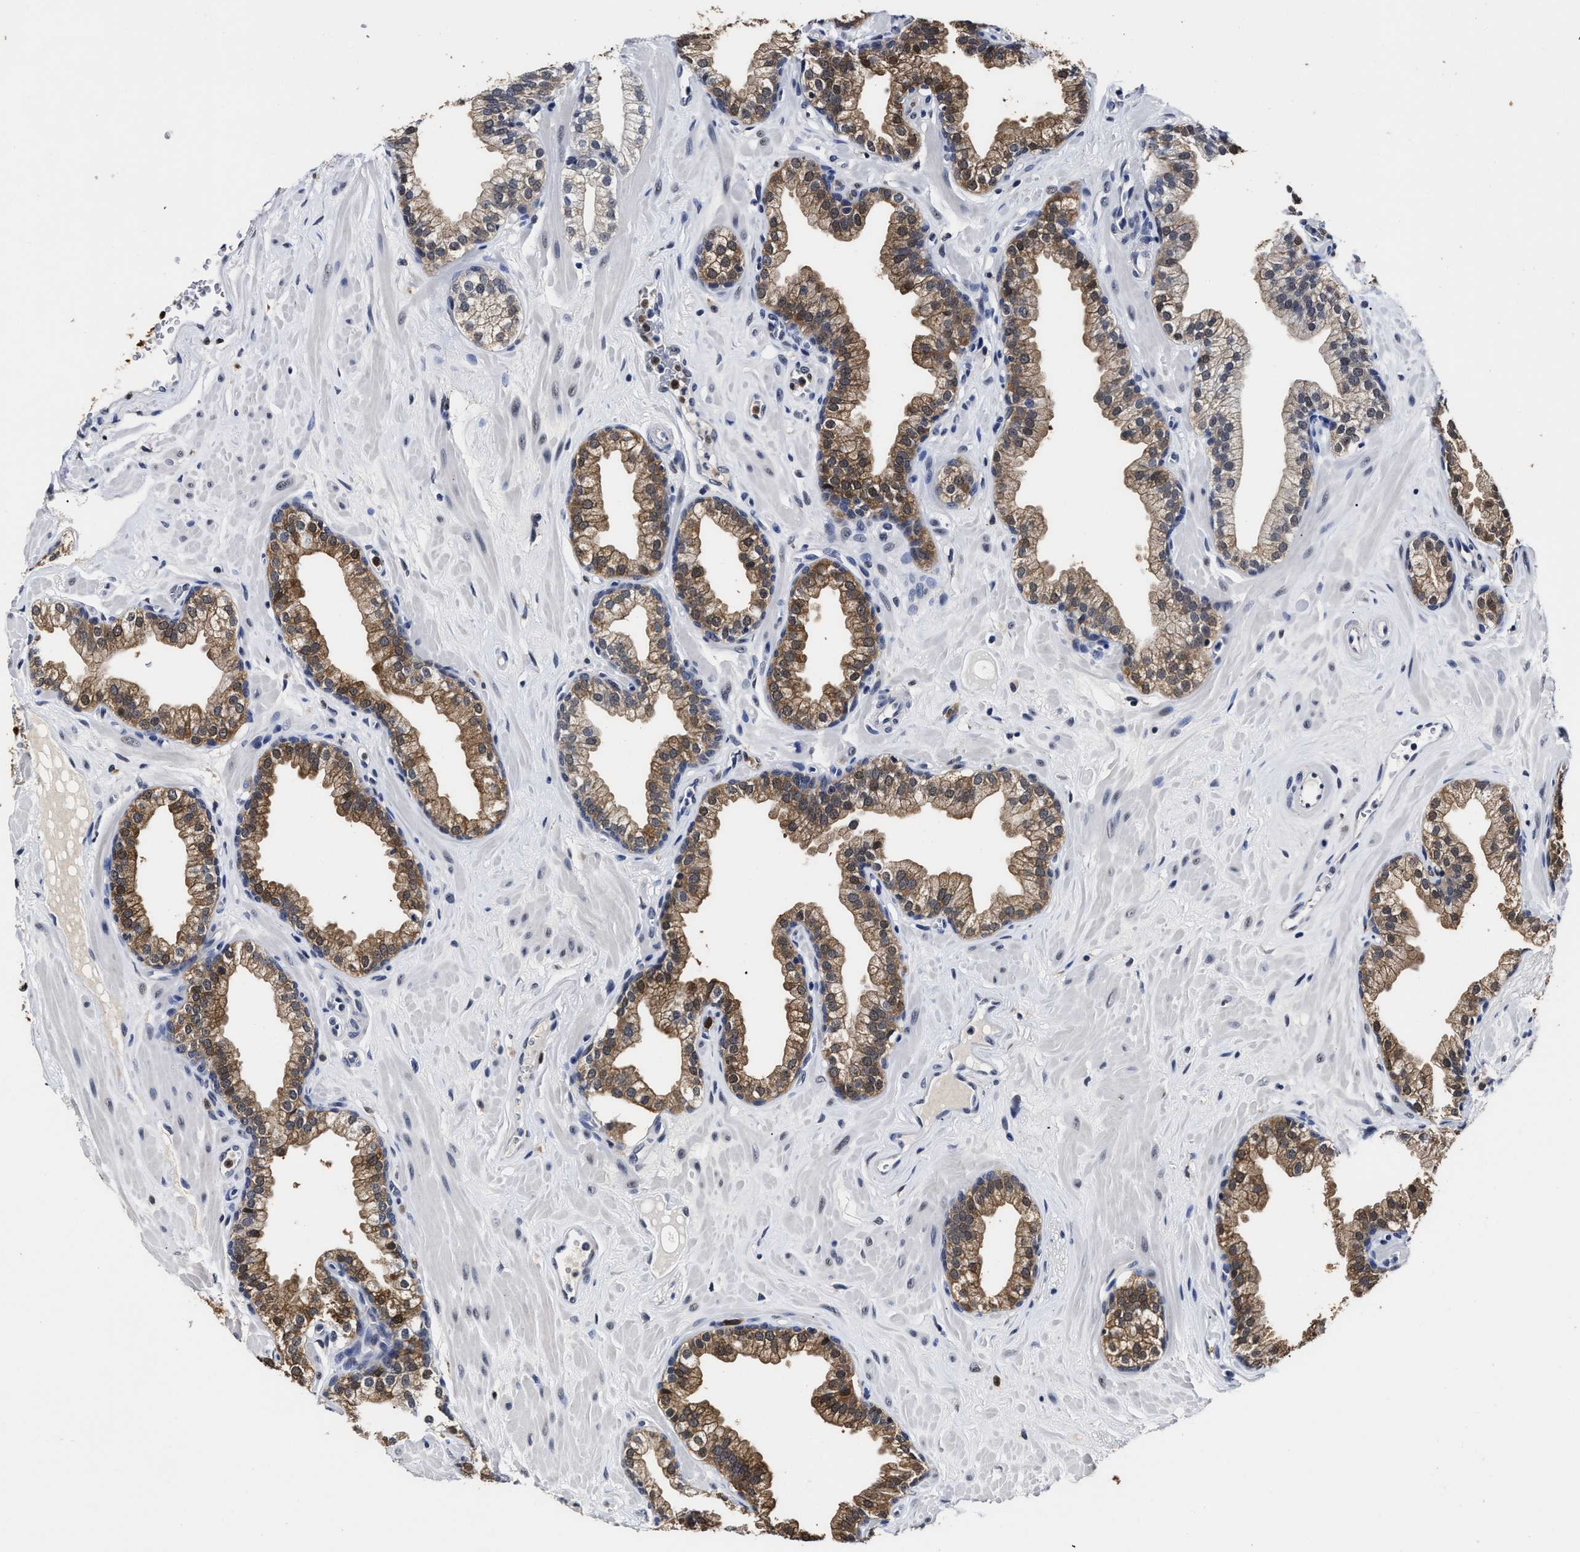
{"staining": {"intensity": "moderate", "quantity": ">75%", "location": "cytoplasmic/membranous"}, "tissue": "prostate", "cell_type": "Glandular cells", "image_type": "normal", "snomed": [{"axis": "morphology", "description": "Normal tissue, NOS"}, {"axis": "morphology", "description": "Urothelial carcinoma, Low grade"}, {"axis": "topography", "description": "Urinary bladder"}, {"axis": "topography", "description": "Prostate"}], "caption": "Immunohistochemistry (IHC) of unremarkable human prostate displays medium levels of moderate cytoplasmic/membranous expression in about >75% of glandular cells.", "gene": "PRPF4B", "patient": {"sex": "male", "age": 60}}